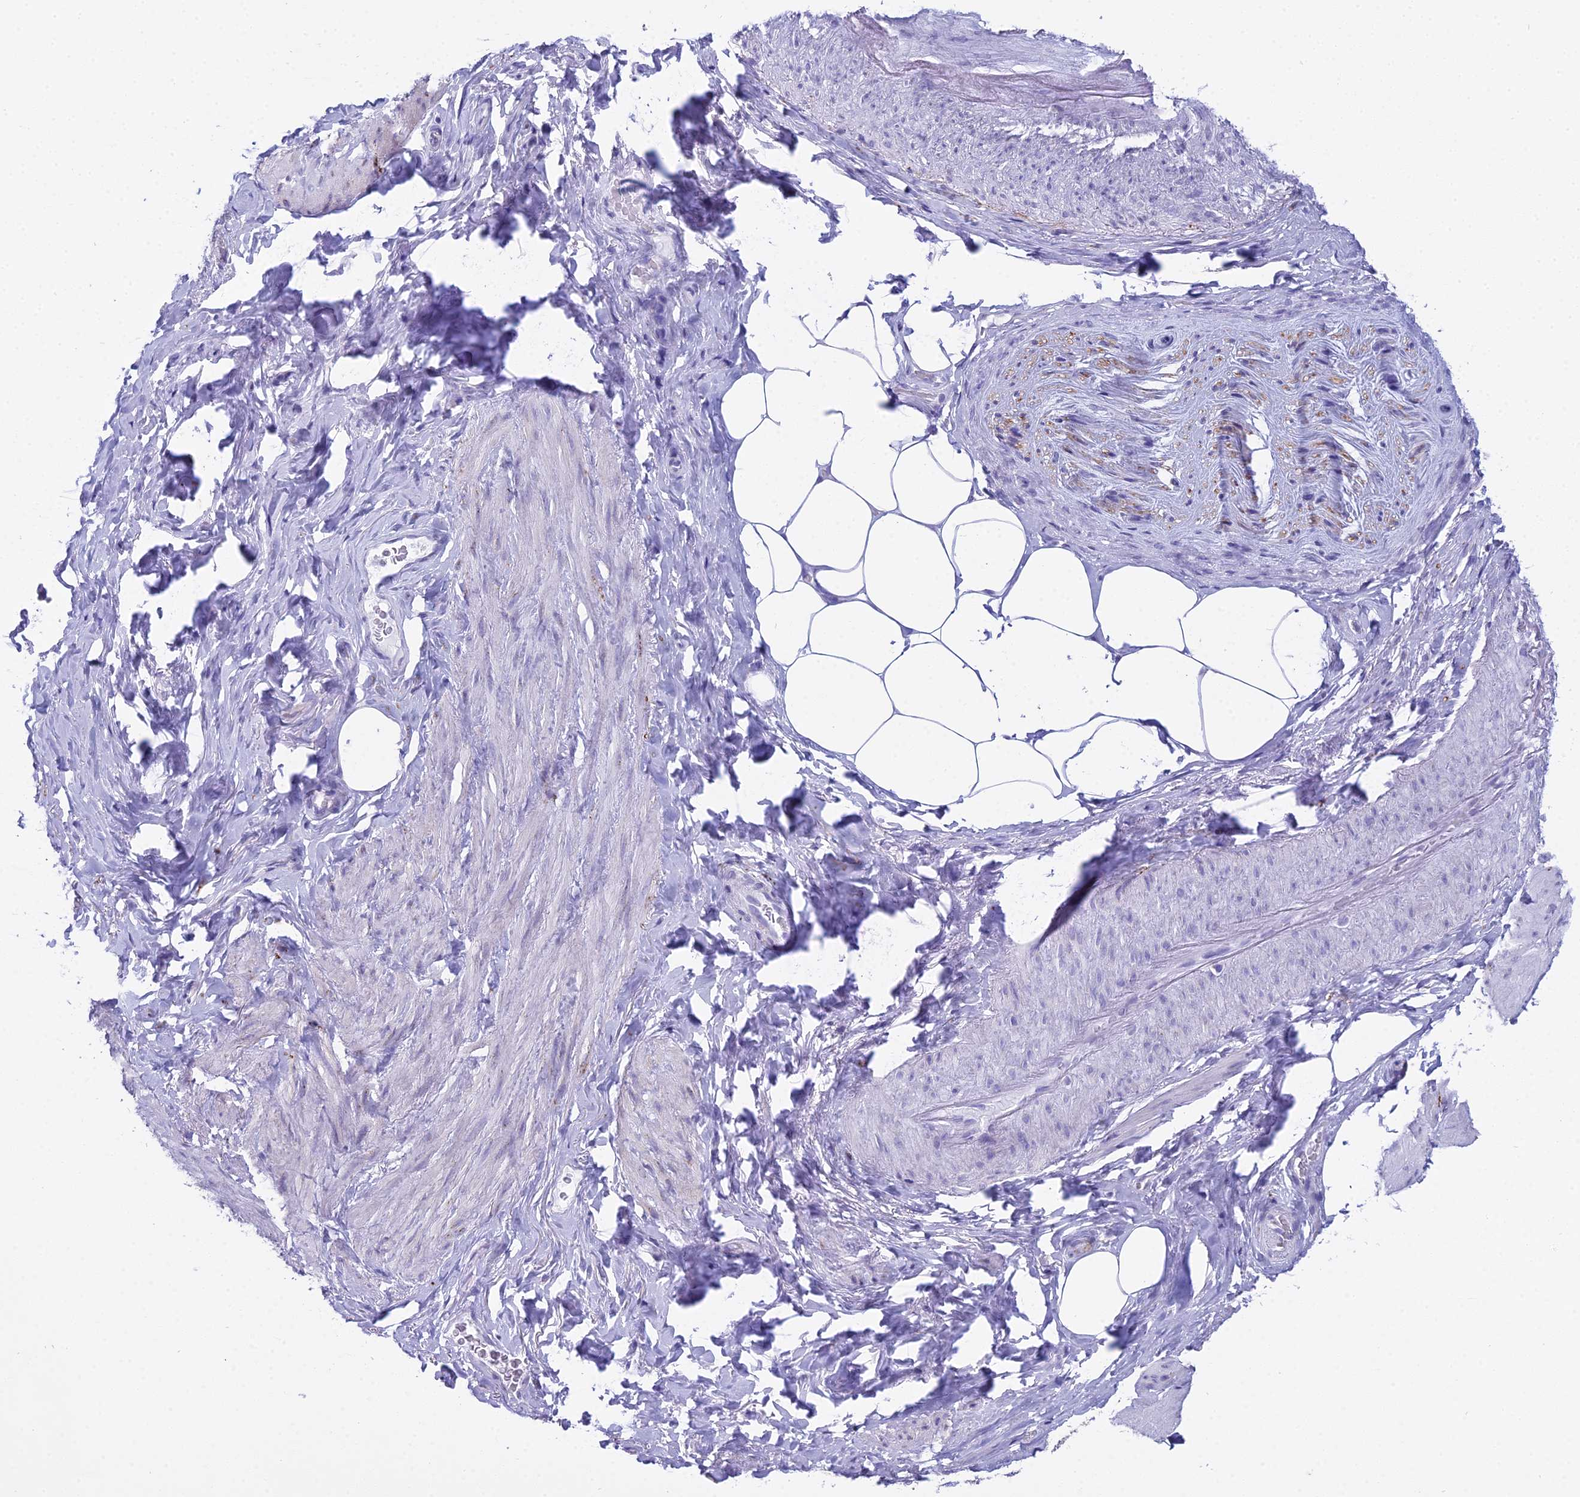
{"staining": {"intensity": "negative", "quantity": "none", "location": "none"}, "tissue": "smooth muscle", "cell_type": "Smooth muscle cells", "image_type": "normal", "snomed": [{"axis": "morphology", "description": "Normal tissue, NOS"}, {"axis": "topography", "description": "Smooth muscle"}, {"axis": "topography", "description": "Peripheral nerve tissue"}], "caption": "Smooth muscle stained for a protein using IHC reveals no positivity smooth muscle cells.", "gene": "MAP6", "patient": {"sex": "male", "age": 69}}